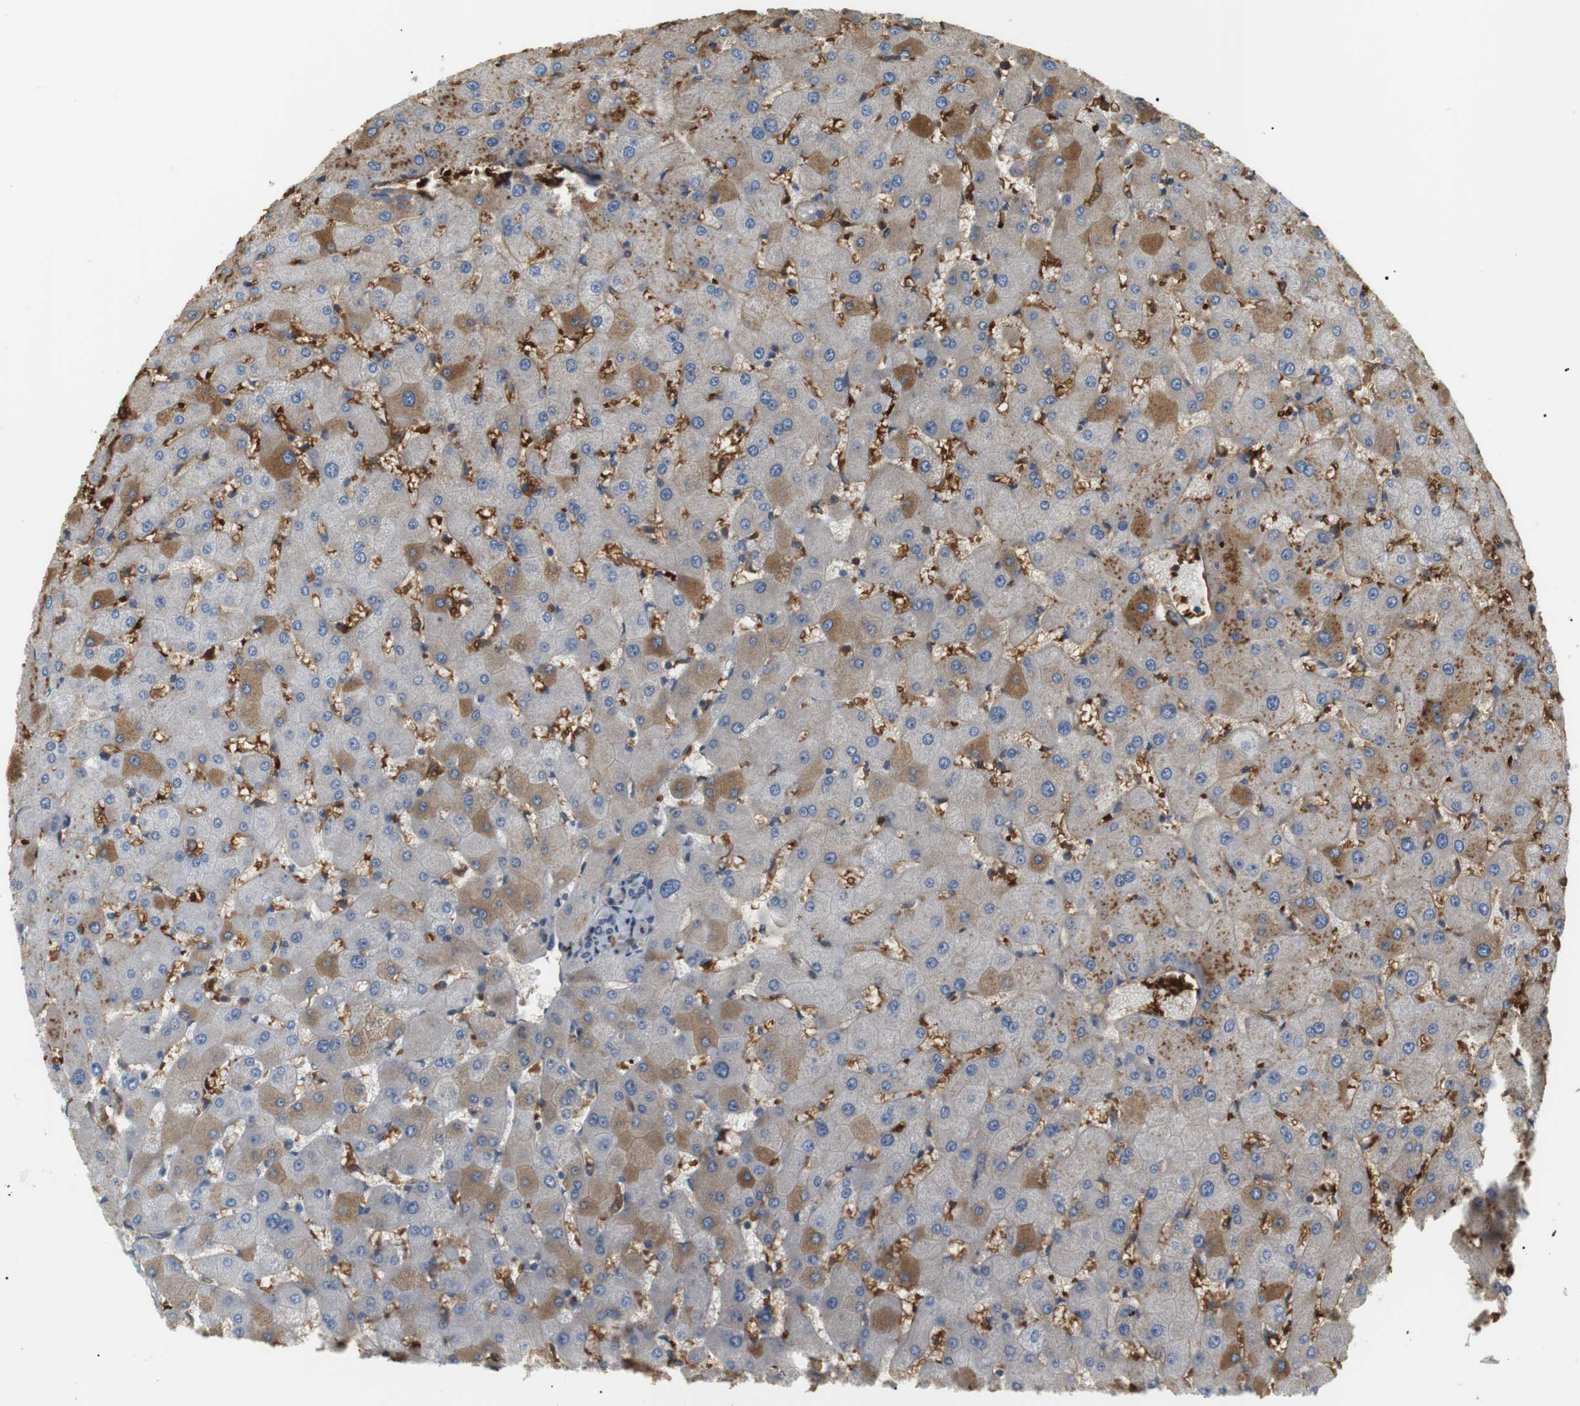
{"staining": {"intensity": "negative", "quantity": "none", "location": "none"}, "tissue": "liver", "cell_type": "Cholangiocytes", "image_type": "normal", "snomed": [{"axis": "morphology", "description": "Normal tissue, NOS"}, {"axis": "topography", "description": "Liver"}], "caption": "This is an immunohistochemistry micrograph of benign liver. There is no expression in cholangiocytes.", "gene": "ADCY10", "patient": {"sex": "female", "age": 63}}